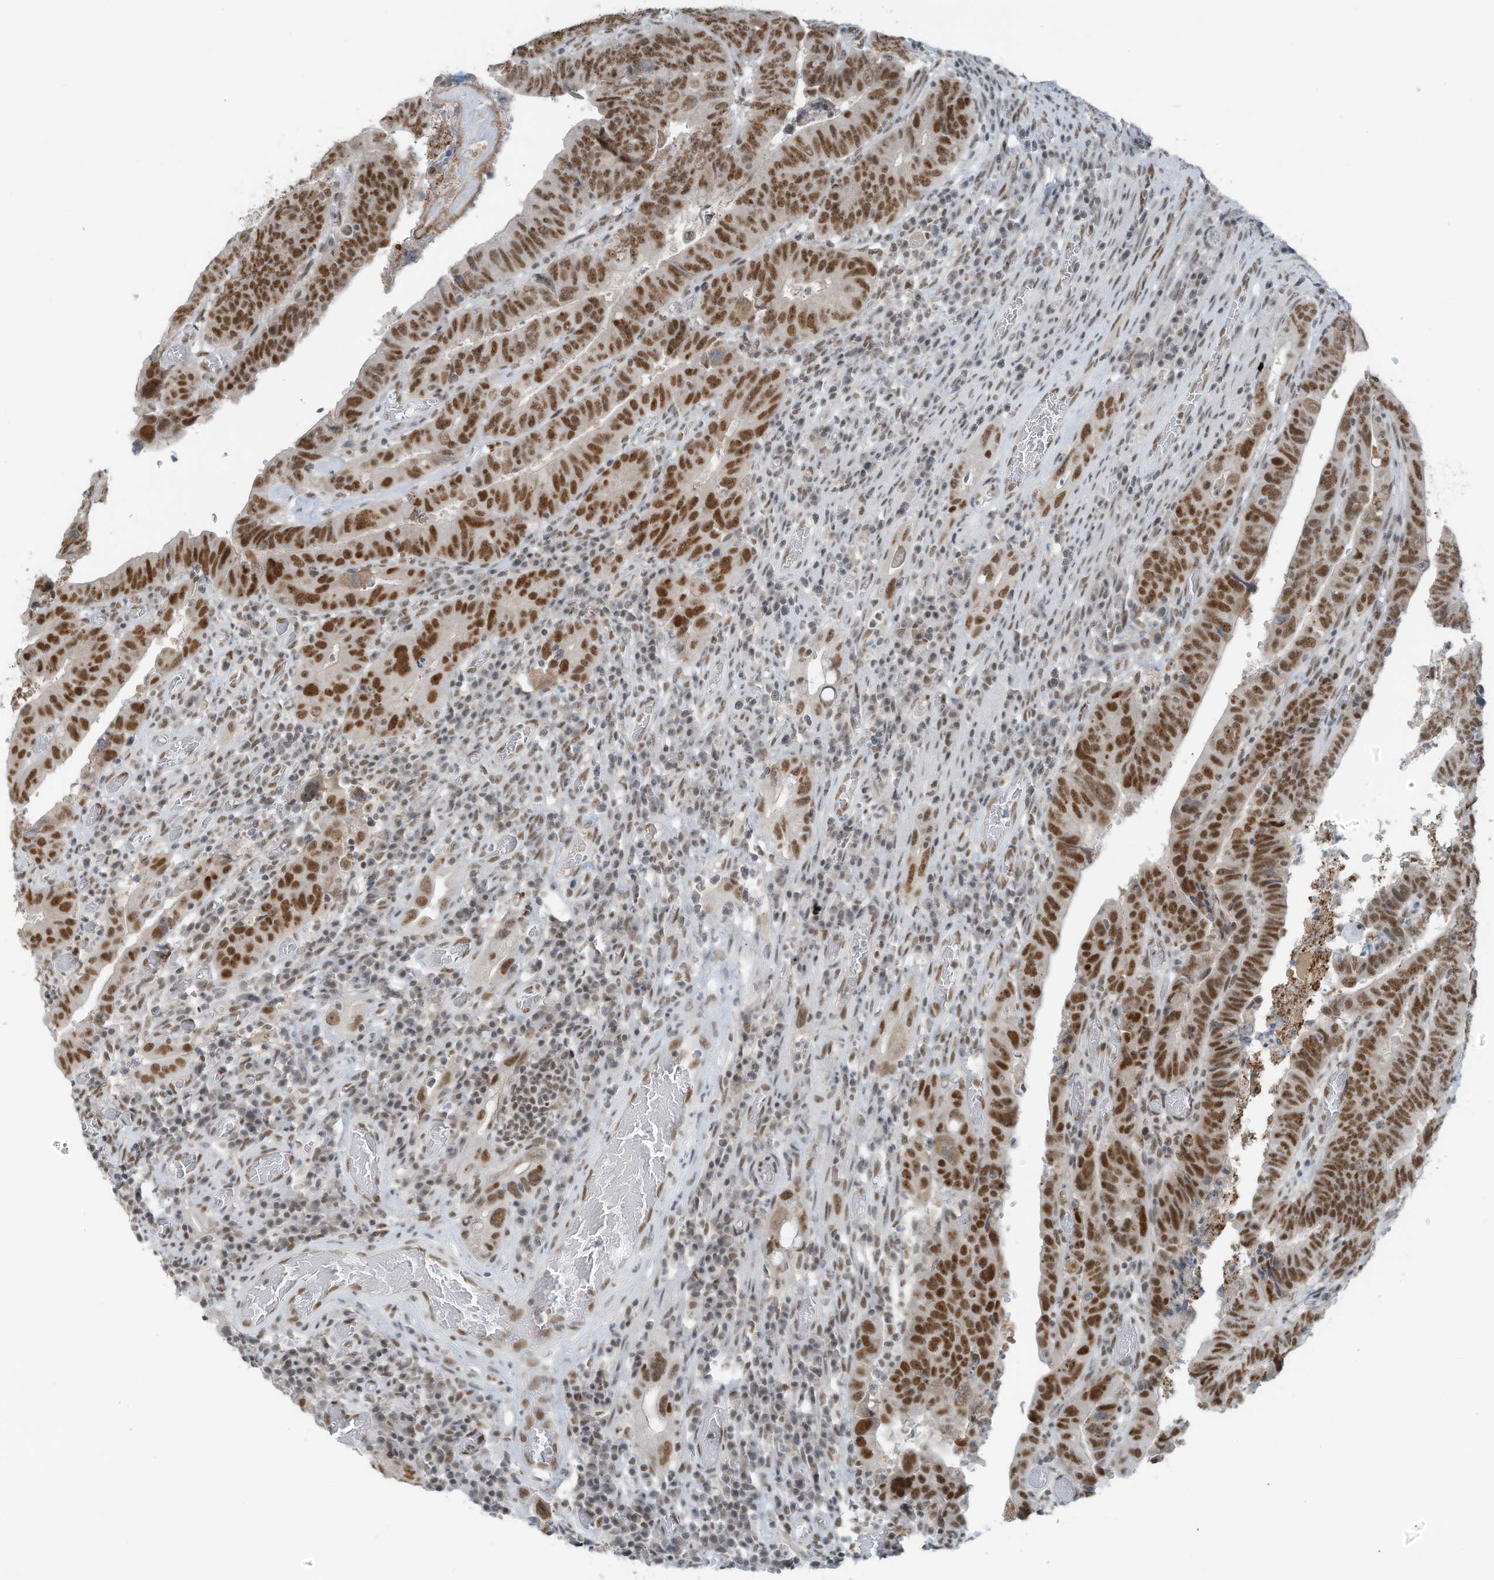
{"staining": {"intensity": "moderate", "quantity": ">75%", "location": "nuclear"}, "tissue": "colorectal cancer", "cell_type": "Tumor cells", "image_type": "cancer", "snomed": [{"axis": "morphology", "description": "Normal tissue, NOS"}, {"axis": "morphology", "description": "Adenocarcinoma, NOS"}, {"axis": "topography", "description": "Rectum"}], "caption": "This is a micrograph of immunohistochemistry staining of colorectal cancer, which shows moderate expression in the nuclear of tumor cells.", "gene": "WRNIP1", "patient": {"sex": "female", "age": 65}}